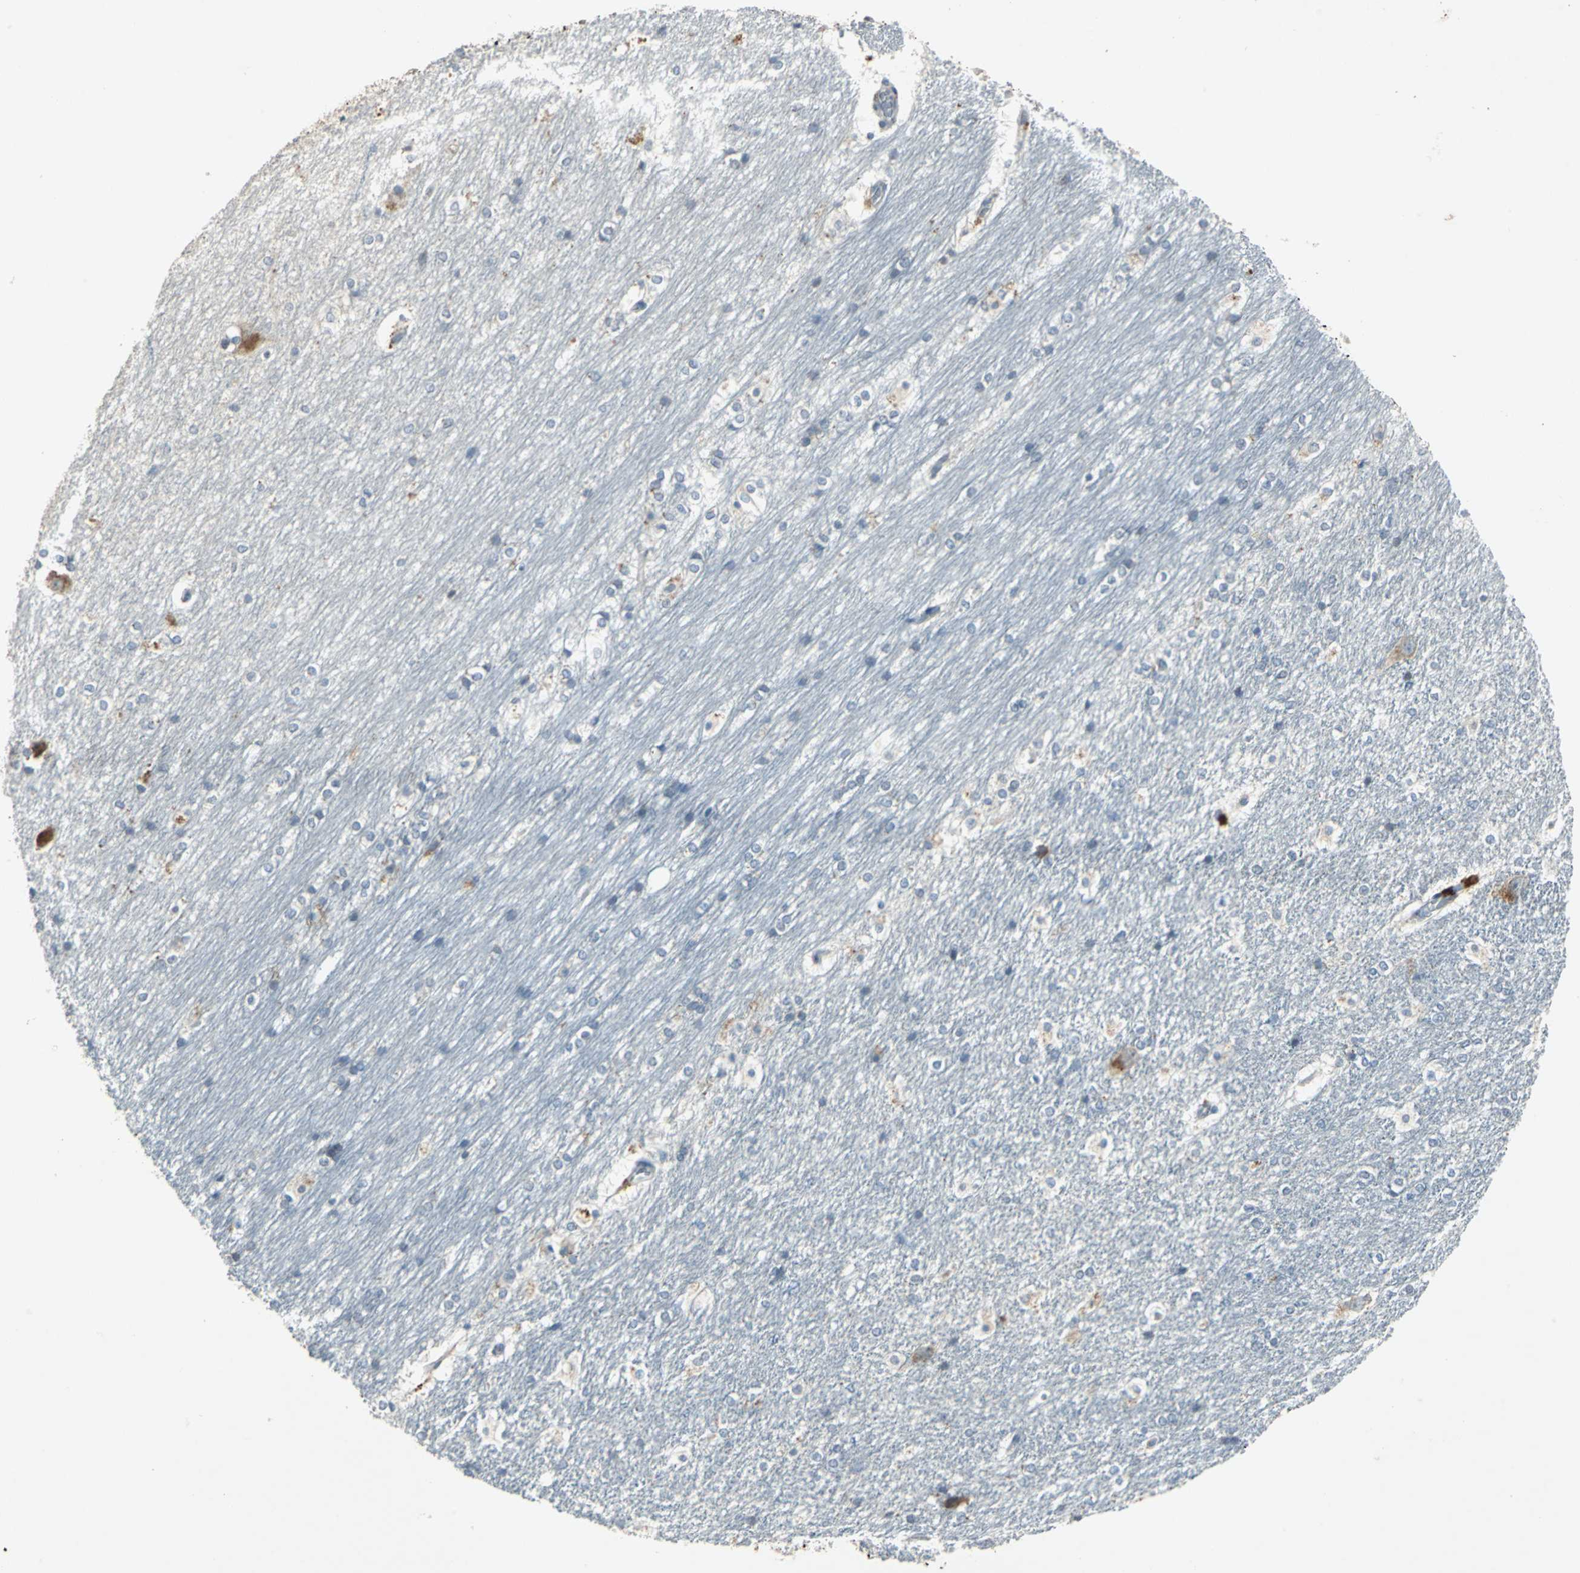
{"staining": {"intensity": "moderate", "quantity": "<25%", "location": "cytoplasmic/membranous"}, "tissue": "hippocampus", "cell_type": "Glial cells", "image_type": "normal", "snomed": [{"axis": "morphology", "description": "Normal tissue, NOS"}, {"axis": "topography", "description": "Hippocampus"}], "caption": "Moderate cytoplasmic/membranous positivity for a protein is appreciated in about <25% of glial cells of benign hippocampus using immunohistochemistry (IHC).", "gene": "SLC2A13", "patient": {"sex": "female", "age": 19}}